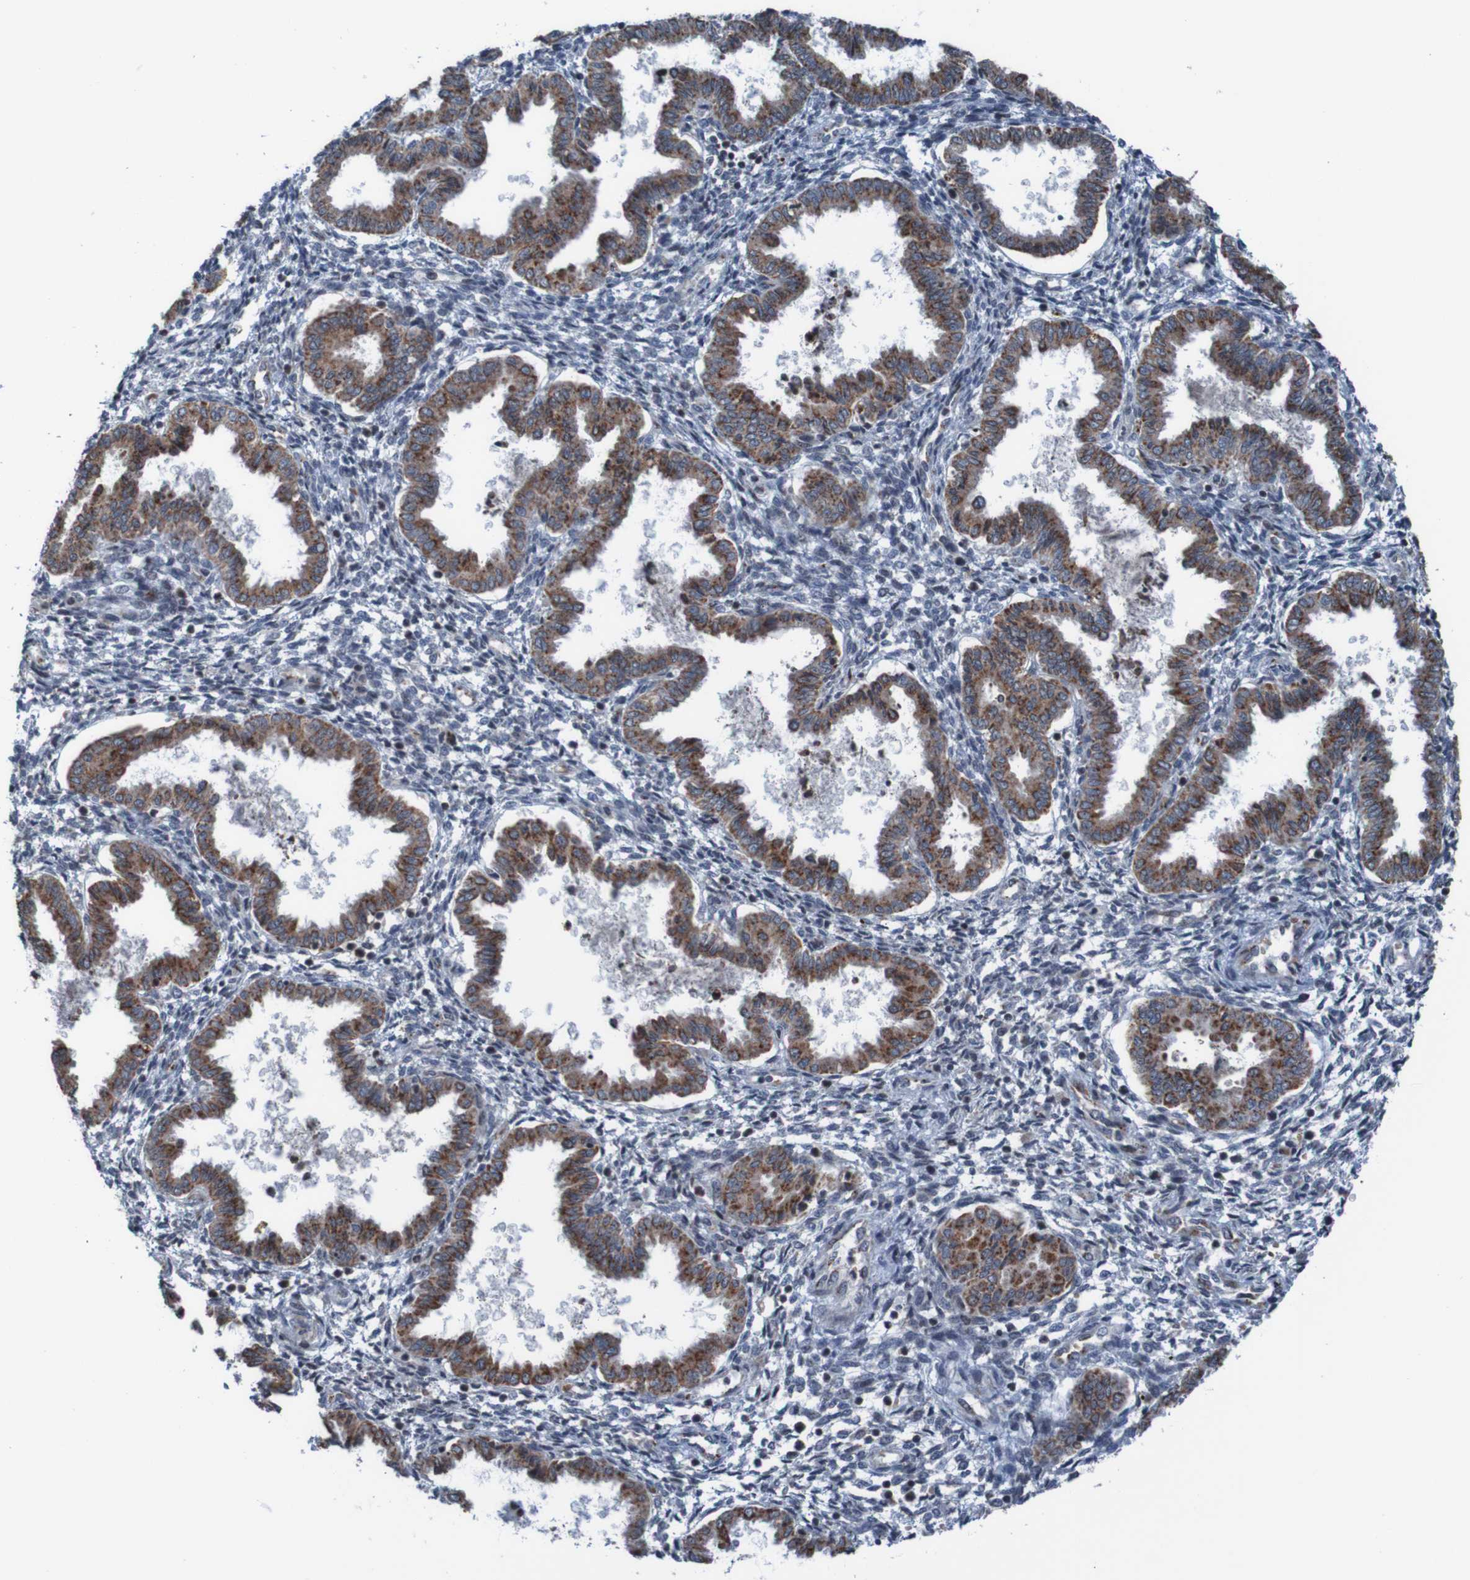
{"staining": {"intensity": "negative", "quantity": "none", "location": "none"}, "tissue": "endometrium", "cell_type": "Cells in endometrial stroma", "image_type": "normal", "snomed": [{"axis": "morphology", "description": "Normal tissue, NOS"}, {"axis": "topography", "description": "Endometrium"}], "caption": "High power microscopy photomicrograph of an immunohistochemistry photomicrograph of unremarkable endometrium, revealing no significant positivity in cells in endometrial stroma. (DAB IHC, high magnification).", "gene": "UNG", "patient": {"sex": "female", "age": 33}}